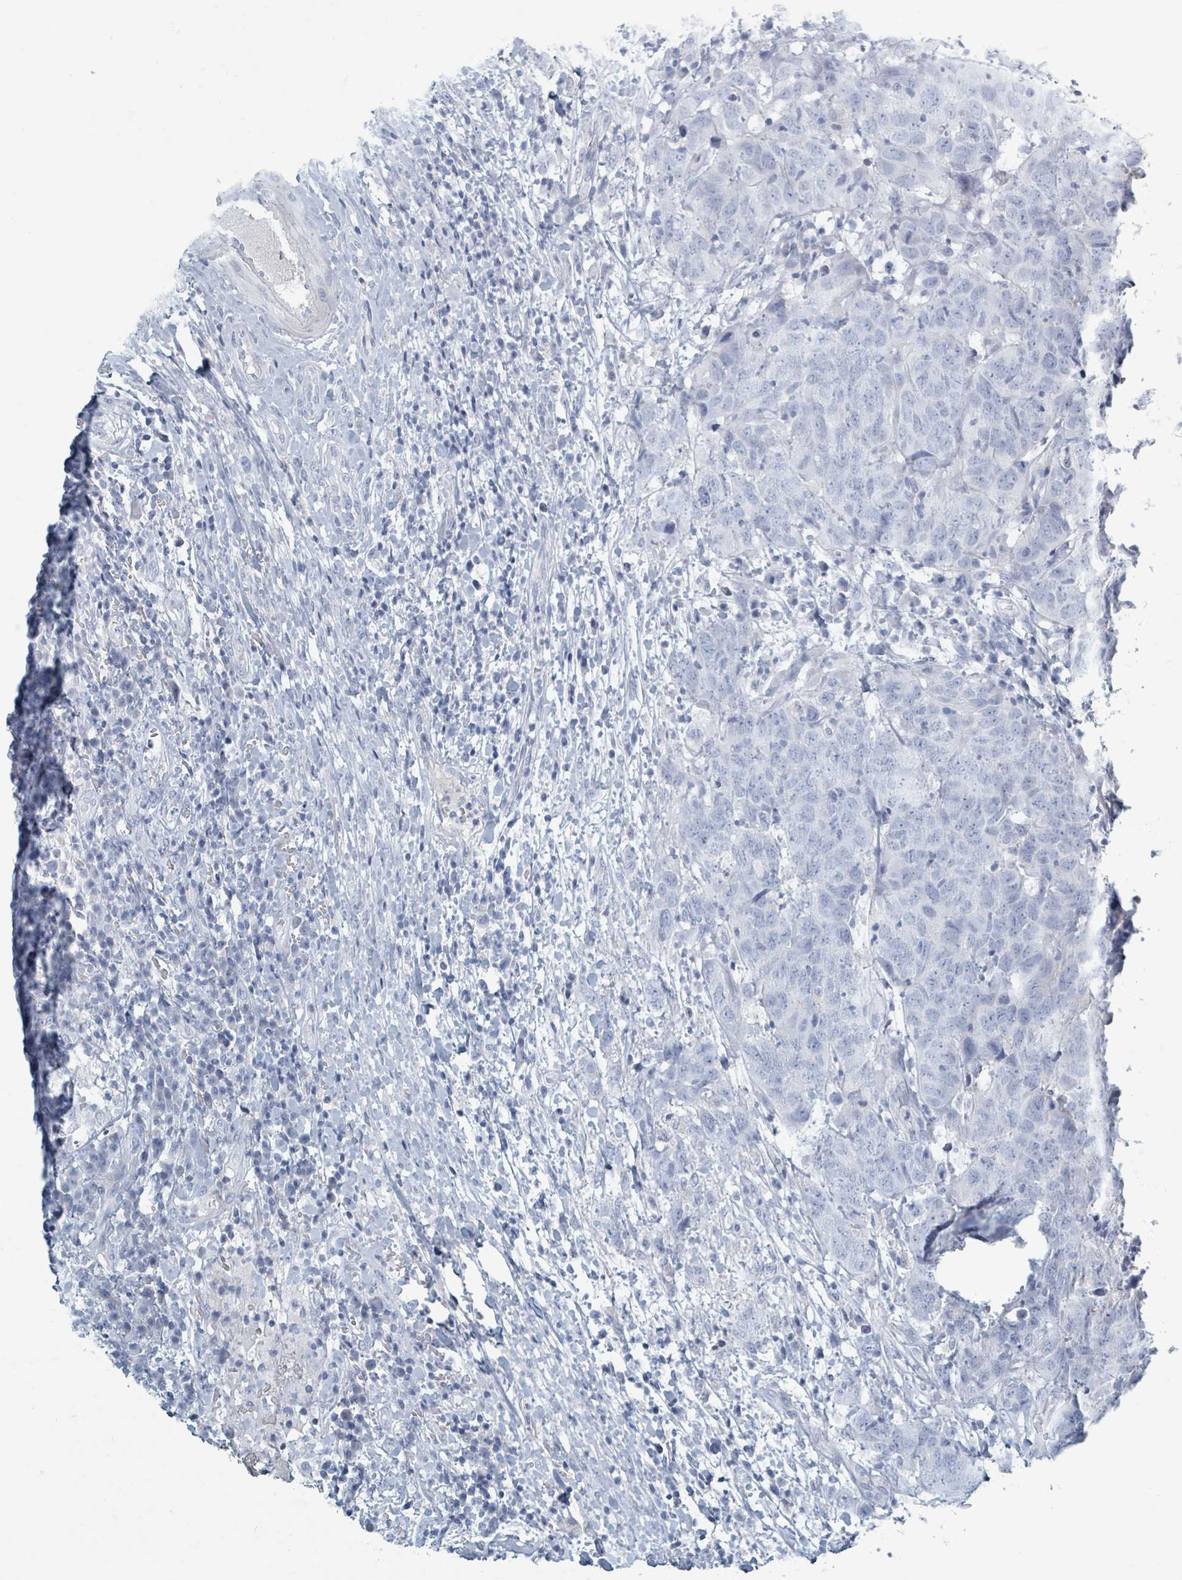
{"staining": {"intensity": "negative", "quantity": "none", "location": "none"}, "tissue": "head and neck cancer", "cell_type": "Tumor cells", "image_type": "cancer", "snomed": [{"axis": "morphology", "description": "Normal tissue, NOS"}, {"axis": "morphology", "description": "Squamous cell carcinoma, NOS"}, {"axis": "topography", "description": "Skeletal muscle"}, {"axis": "topography", "description": "Vascular tissue"}, {"axis": "topography", "description": "Peripheral nerve tissue"}, {"axis": "topography", "description": "Head-Neck"}], "caption": "High magnification brightfield microscopy of squamous cell carcinoma (head and neck) stained with DAB (brown) and counterstained with hematoxylin (blue): tumor cells show no significant staining.", "gene": "HEATR5A", "patient": {"sex": "male", "age": 66}}